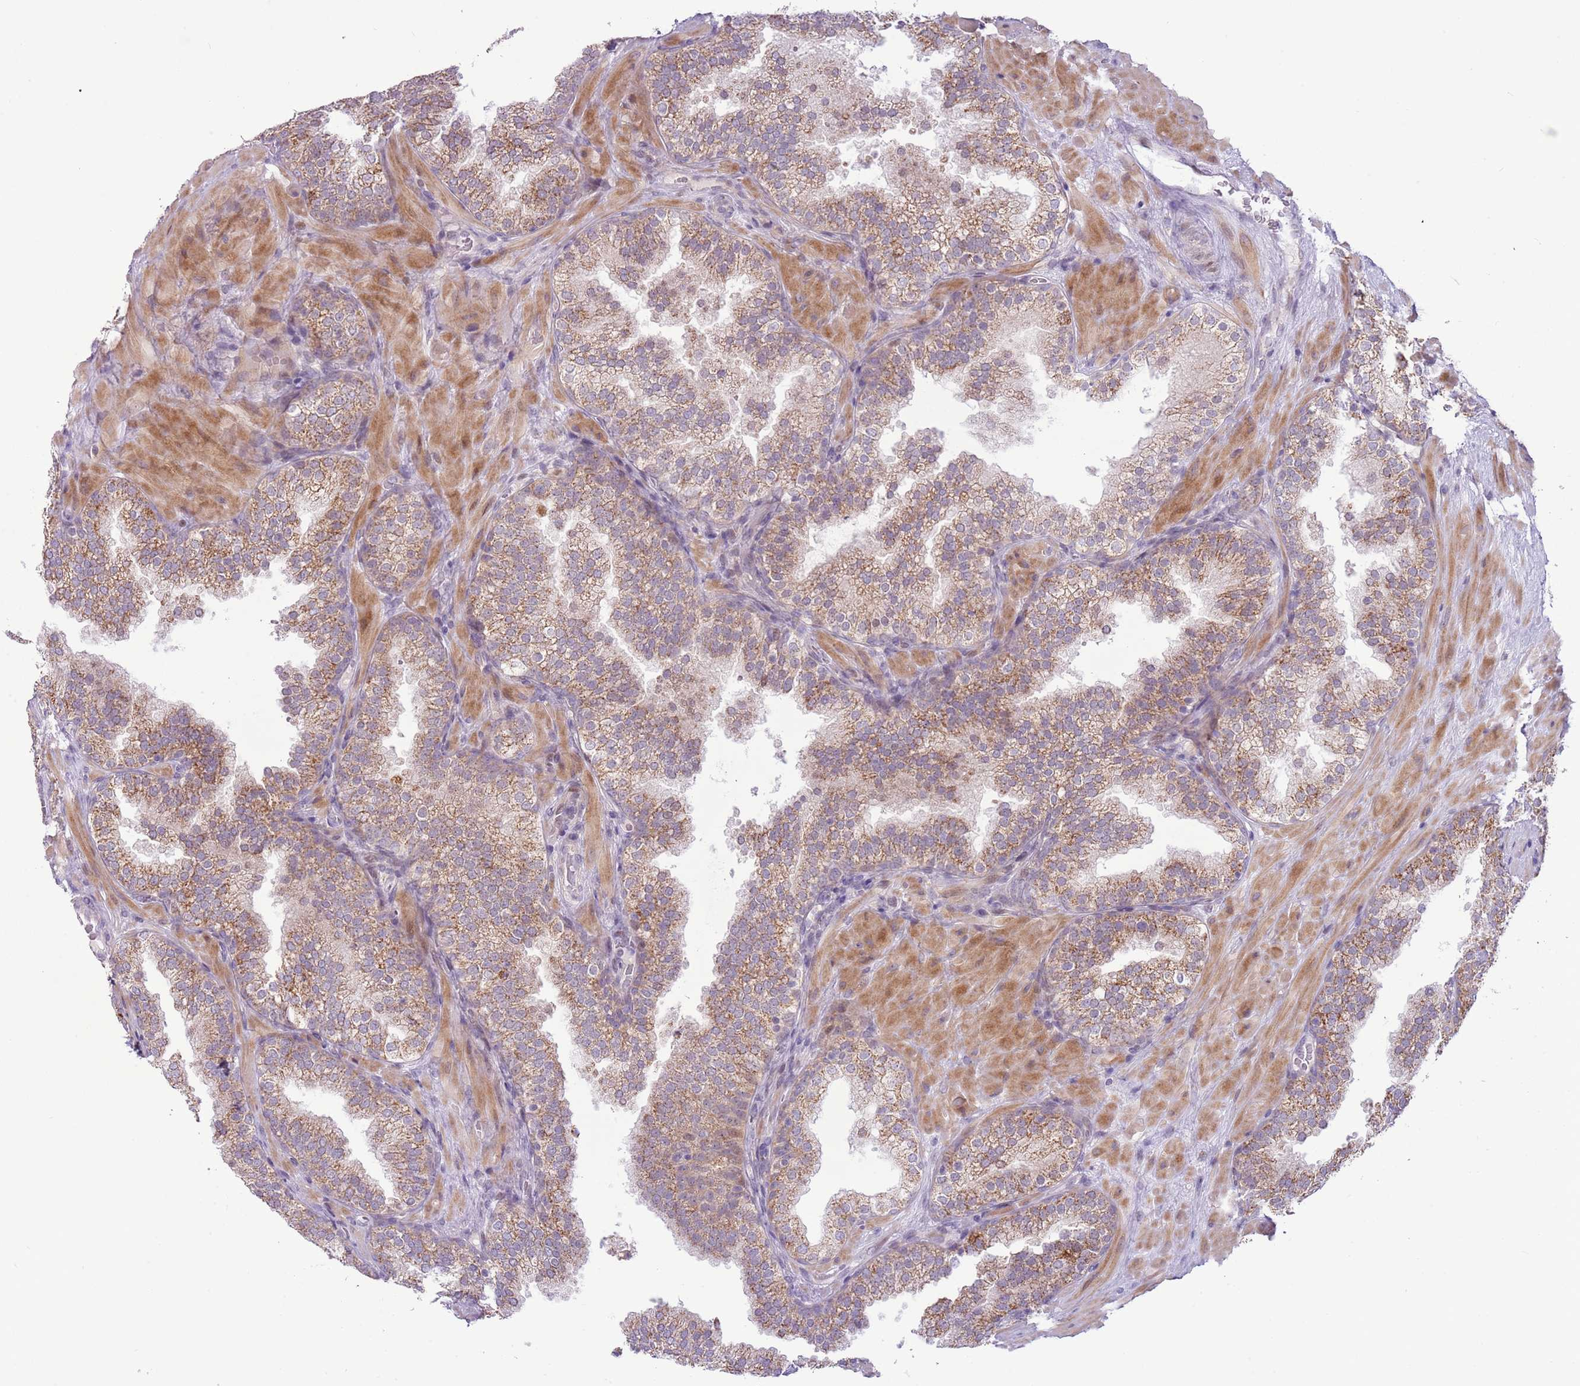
{"staining": {"intensity": "moderate", "quantity": ">75%", "location": "cytoplasmic/membranous"}, "tissue": "prostate cancer", "cell_type": "Tumor cells", "image_type": "cancer", "snomed": [{"axis": "morphology", "description": "Adenocarcinoma, High grade"}, {"axis": "topography", "description": "Prostate"}], "caption": "IHC image of neoplastic tissue: prostate high-grade adenocarcinoma stained using IHC displays medium levels of moderate protein expression localized specifically in the cytoplasmic/membranous of tumor cells, appearing as a cytoplasmic/membranous brown color.", "gene": "MLLT11", "patient": {"sex": "male", "age": 56}}